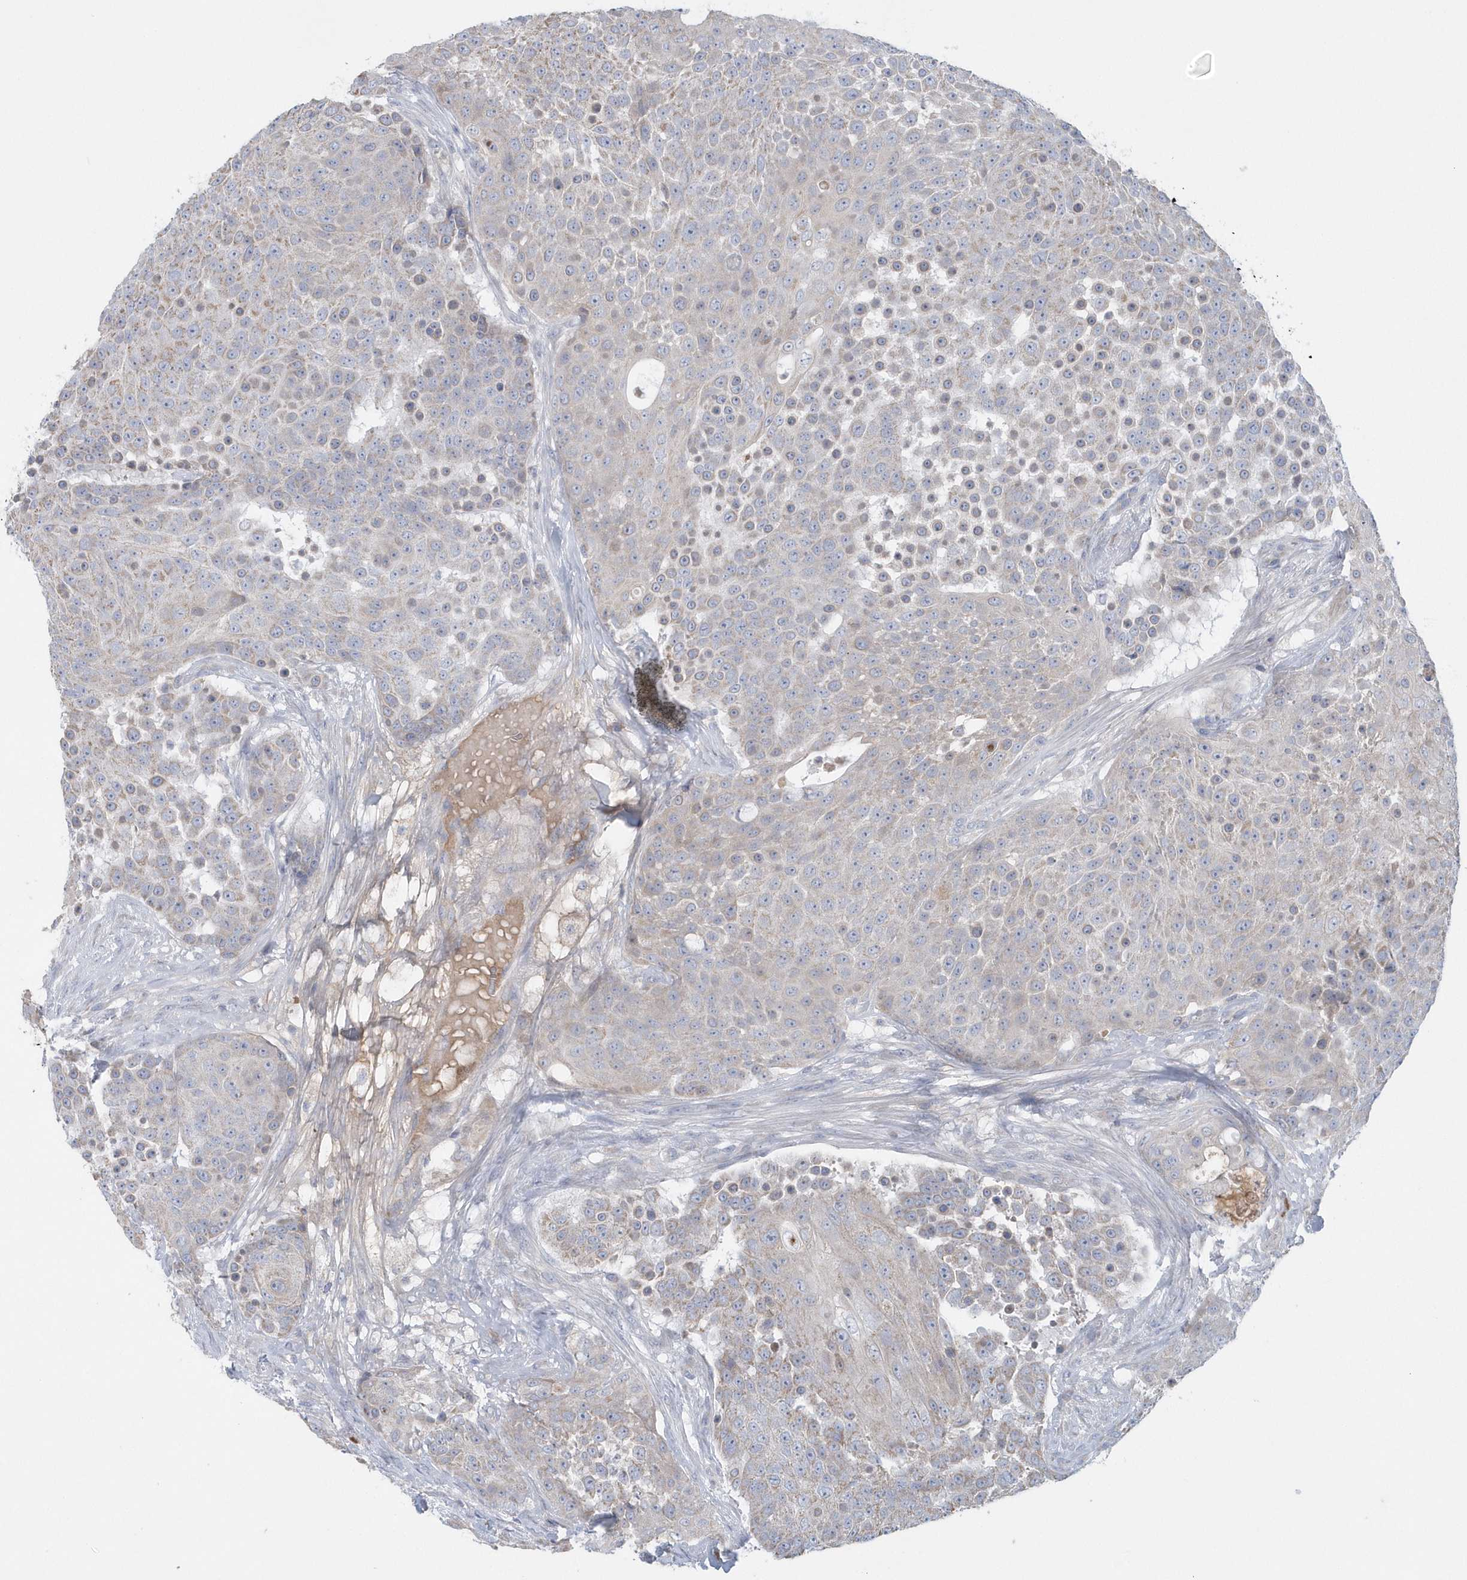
{"staining": {"intensity": "weak", "quantity": "<25%", "location": "cytoplasmic/membranous"}, "tissue": "urothelial cancer", "cell_type": "Tumor cells", "image_type": "cancer", "snomed": [{"axis": "morphology", "description": "Urothelial carcinoma, High grade"}, {"axis": "topography", "description": "Urinary bladder"}], "caption": "Protein analysis of urothelial carcinoma (high-grade) reveals no significant expression in tumor cells. (DAB (3,3'-diaminobenzidine) immunohistochemistry (IHC), high magnification).", "gene": "SPATA18", "patient": {"sex": "female", "age": 63}}